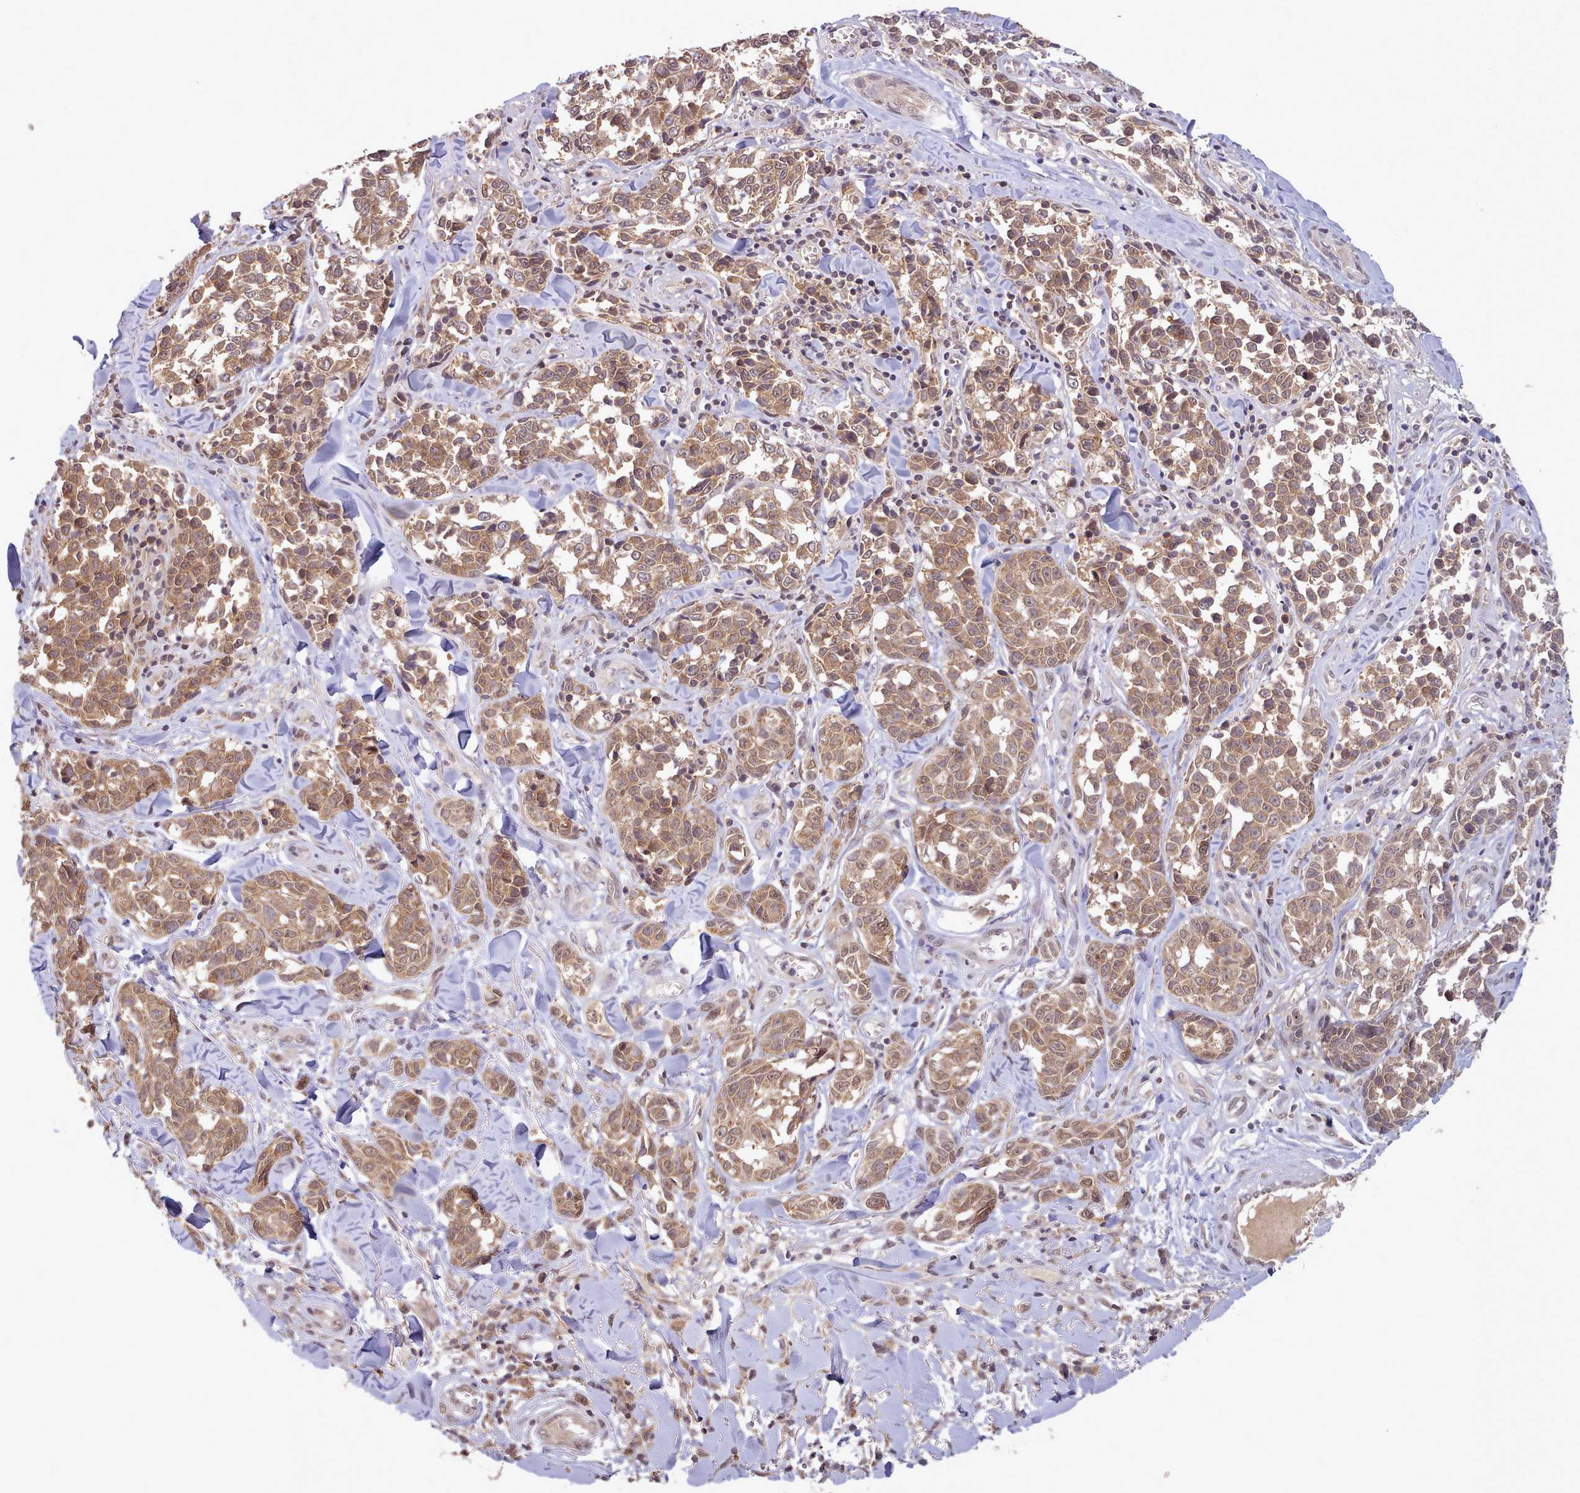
{"staining": {"intensity": "moderate", "quantity": ">75%", "location": "cytoplasmic/membranous"}, "tissue": "melanoma", "cell_type": "Tumor cells", "image_type": "cancer", "snomed": [{"axis": "morphology", "description": "Malignant melanoma, NOS"}, {"axis": "topography", "description": "Skin"}], "caption": "A medium amount of moderate cytoplasmic/membranous positivity is appreciated in about >75% of tumor cells in melanoma tissue. Nuclei are stained in blue.", "gene": "PIP4P1", "patient": {"sex": "female", "age": 64}}